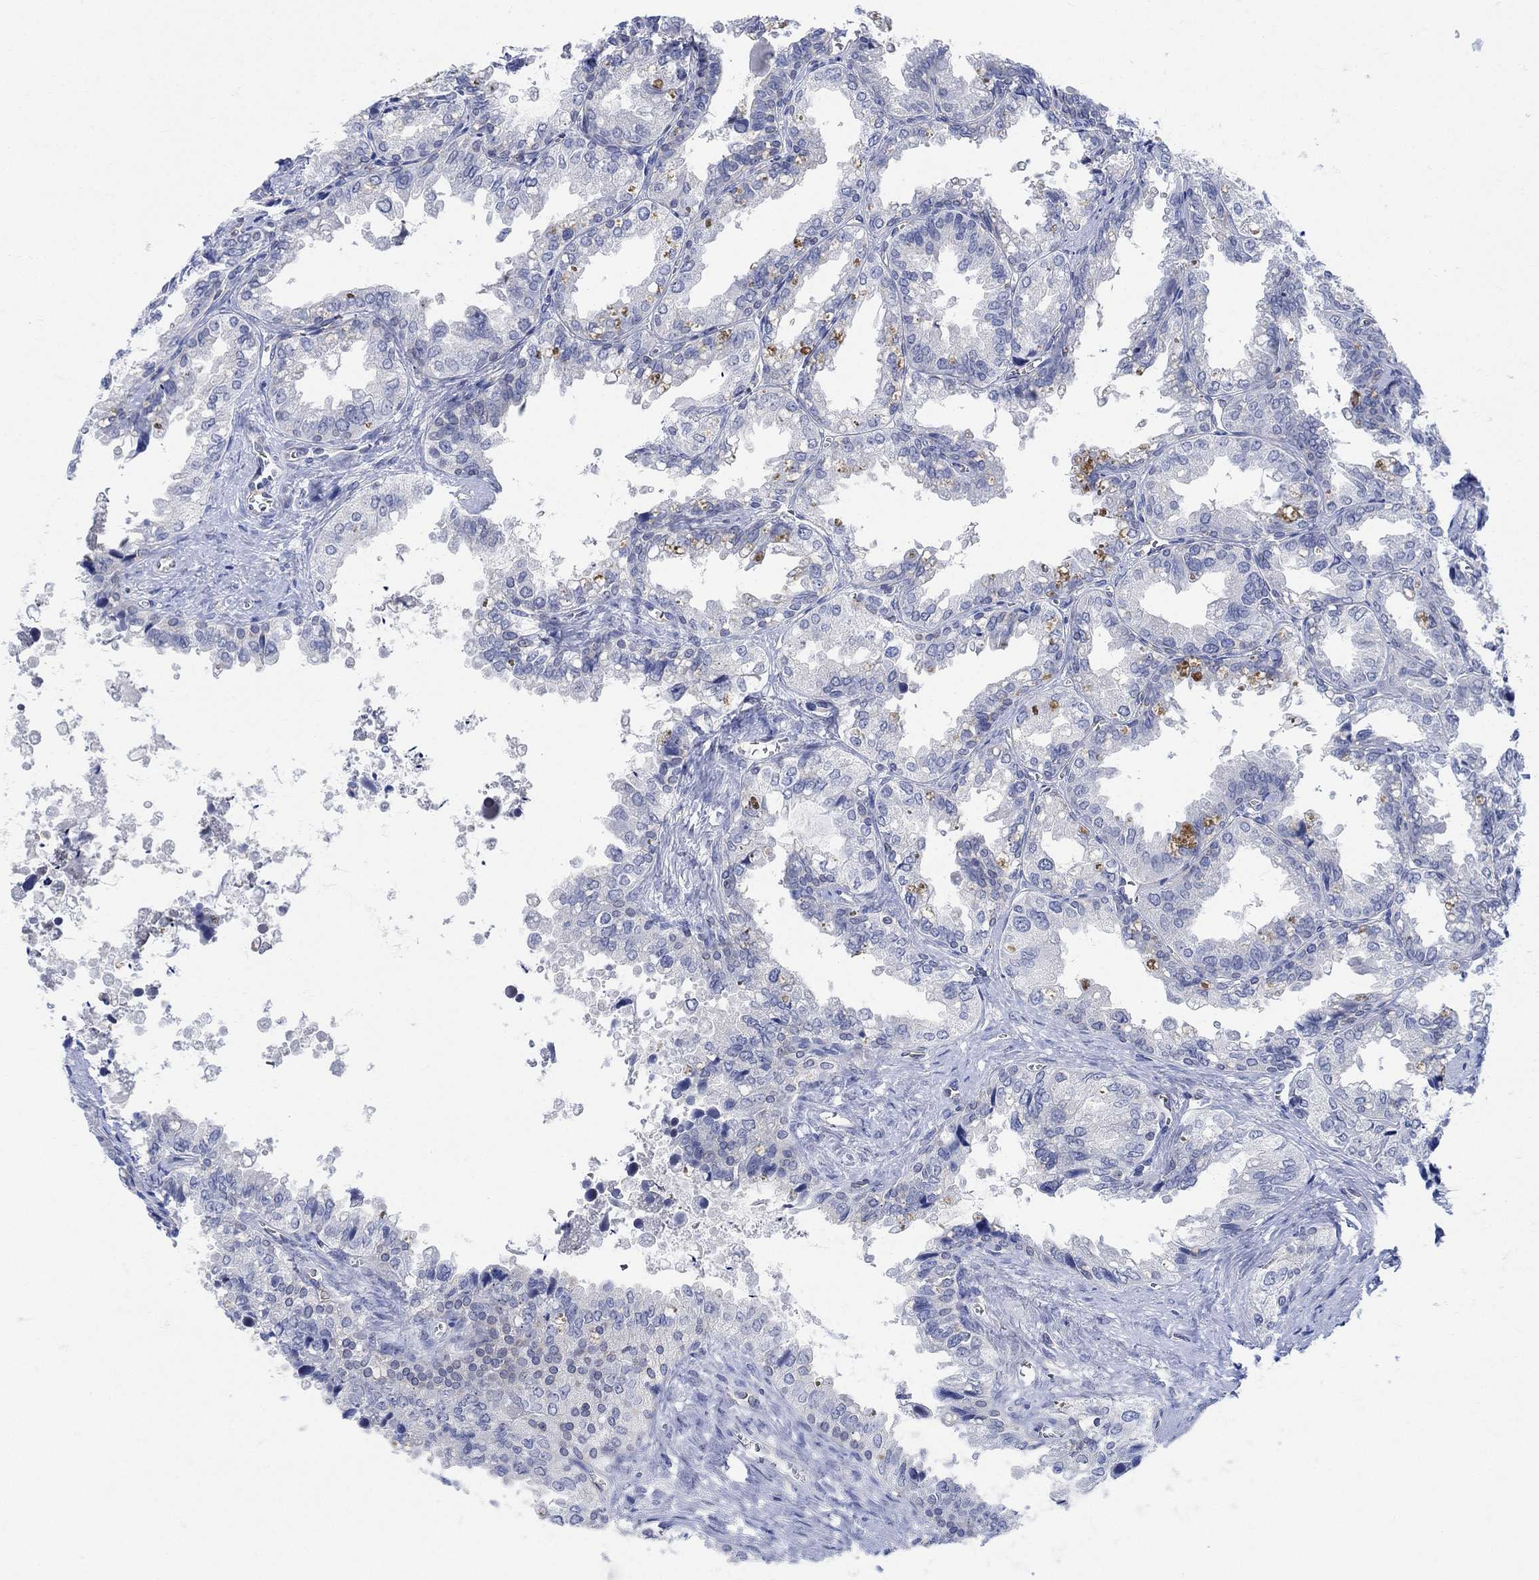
{"staining": {"intensity": "negative", "quantity": "none", "location": "none"}, "tissue": "seminal vesicle", "cell_type": "Glandular cells", "image_type": "normal", "snomed": [{"axis": "morphology", "description": "Normal tissue, NOS"}, {"axis": "topography", "description": "Seminal veicle"}], "caption": "Immunohistochemistry histopathology image of unremarkable seminal vesicle stained for a protein (brown), which displays no staining in glandular cells.", "gene": "PHF21B", "patient": {"sex": "male", "age": 67}}